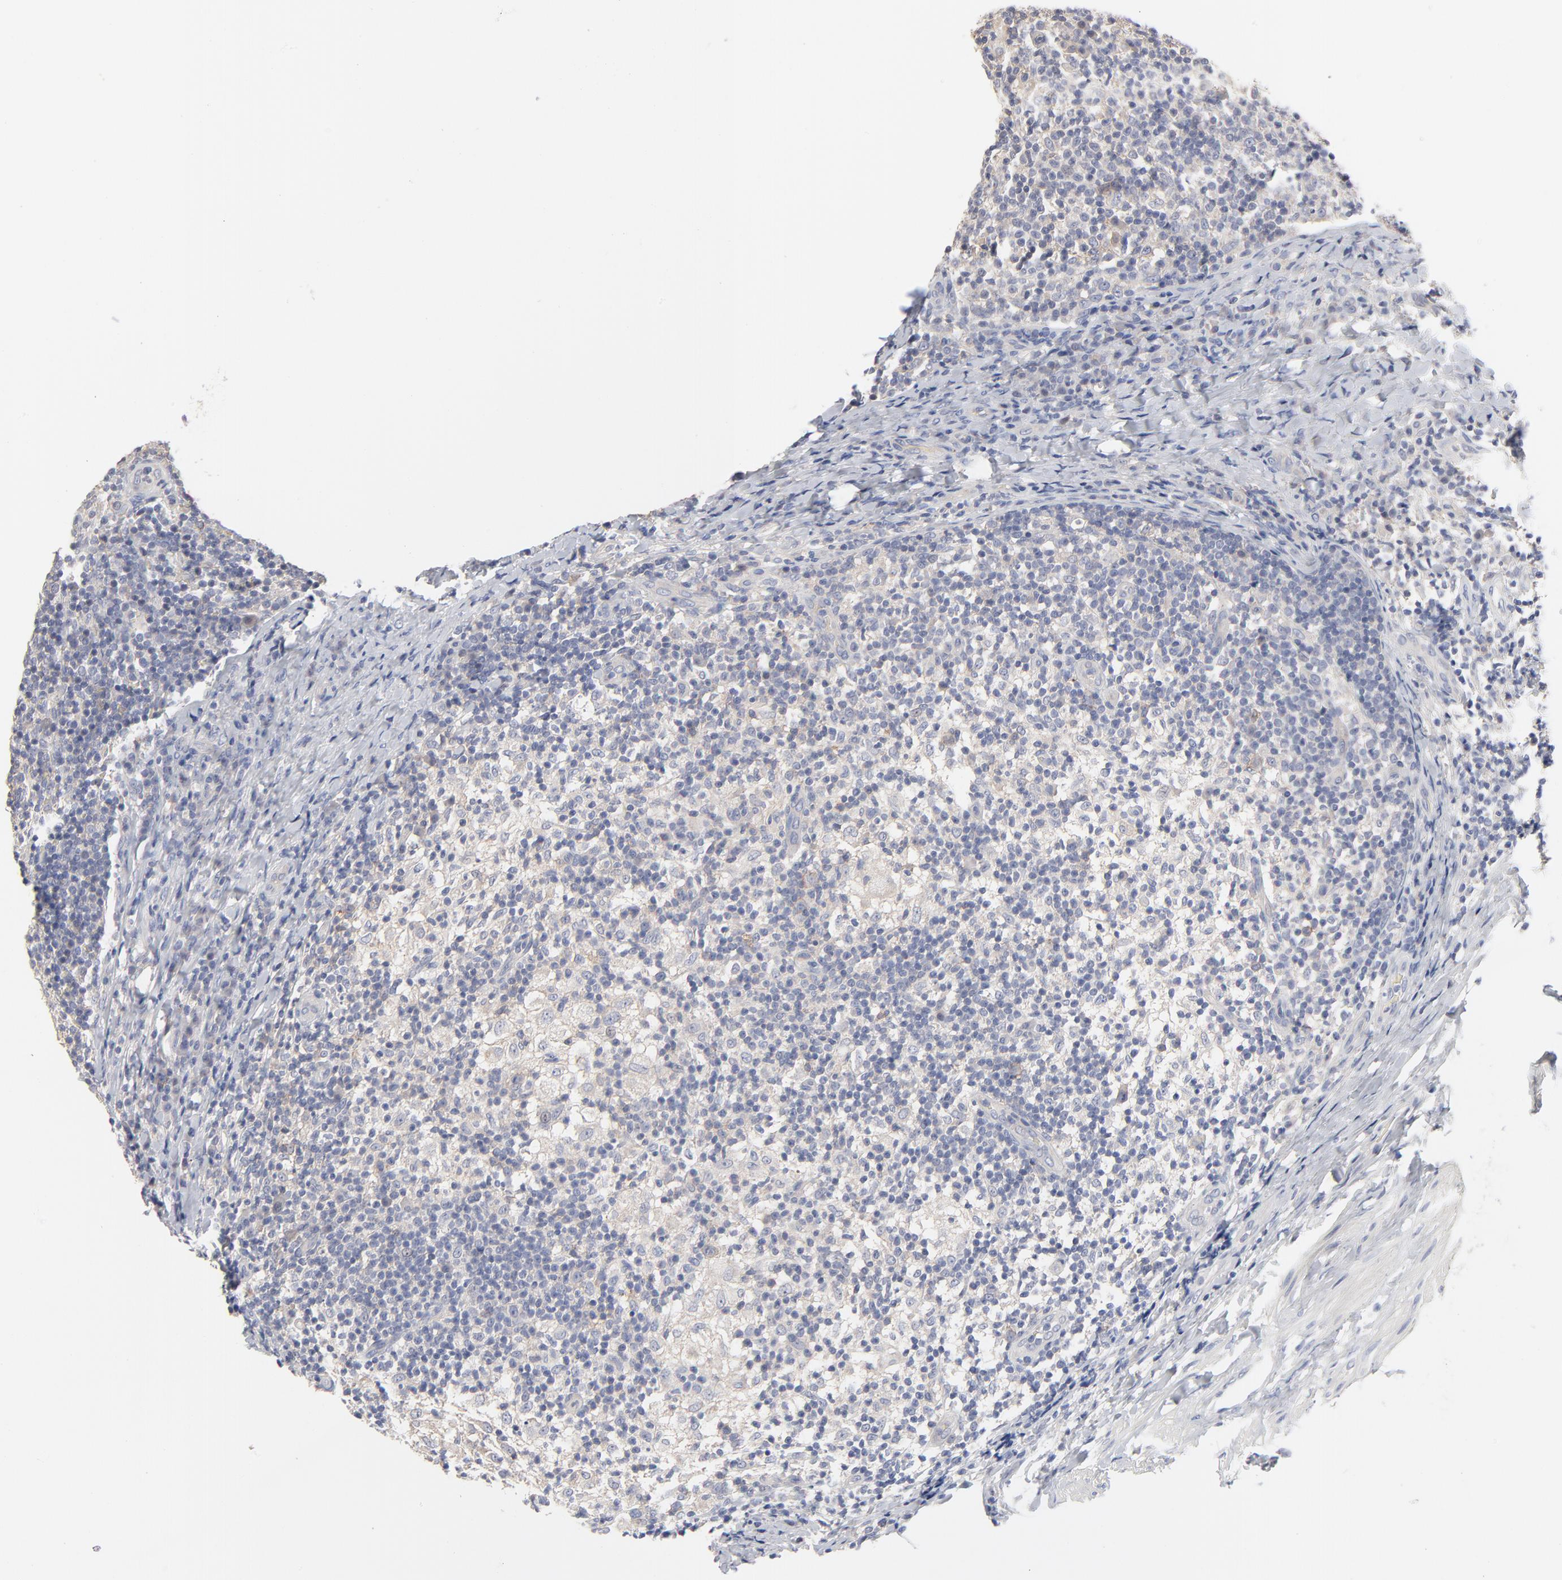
{"staining": {"intensity": "moderate", "quantity": ">75%", "location": "cytoplasmic/membranous"}, "tissue": "lymph node", "cell_type": "Germinal center cells", "image_type": "normal", "snomed": [{"axis": "morphology", "description": "Normal tissue, NOS"}, {"axis": "morphology", "description": "Inflammation, NOS"}, {"axis": "topography", "description": "Lymph node"}], "caption": "Brown immunohistochemical staining in benign lymph node reveals moderate cytoplasmic/membranous positivity in about >75% of germinal center cells.", "gene": "SLC16A1", "patient": {"sex": "male", "age": 46}}